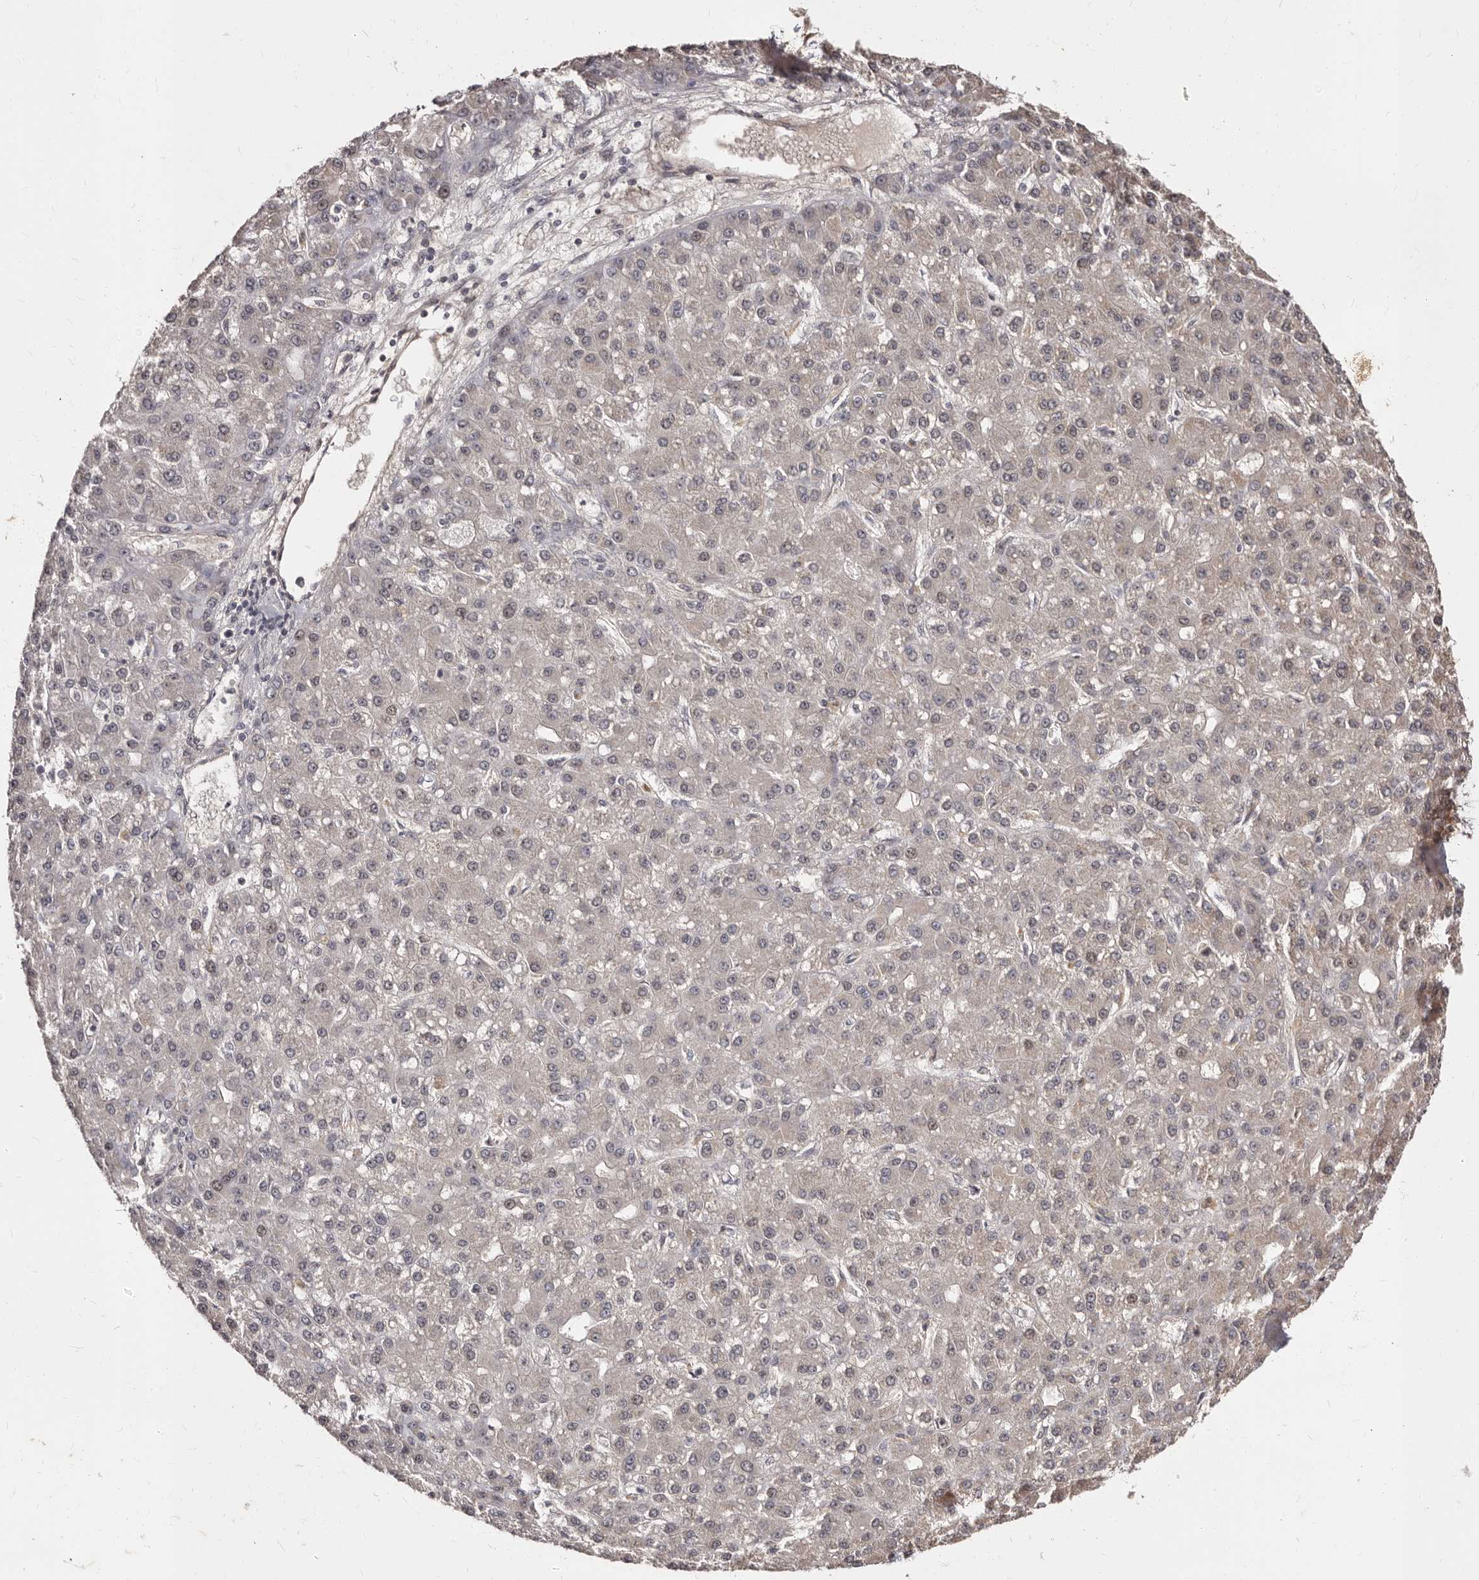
{"staining": {"intensity": "weak", "quantity": "25%-75%", "location": "cytoplasmic/membranous"}, "tissue": "liver cancer", "cell_type": "Tumor cells", "image_type": "cancer", "snomed": [{"axis": "morphology", "description": "Carcinoma, Hepatocellular, NOS"}, {"axis": "topography", "description": "Liver"}], "caption": "The histopathology image exhibits immunohistochemical staining of liver cancer. There is weak cytoplasmic/membranous staining is seen in about 25%-75% of tumor cells.", "gene": "TBC1D22B", "patient": {"sex": "male", "age": 67}}